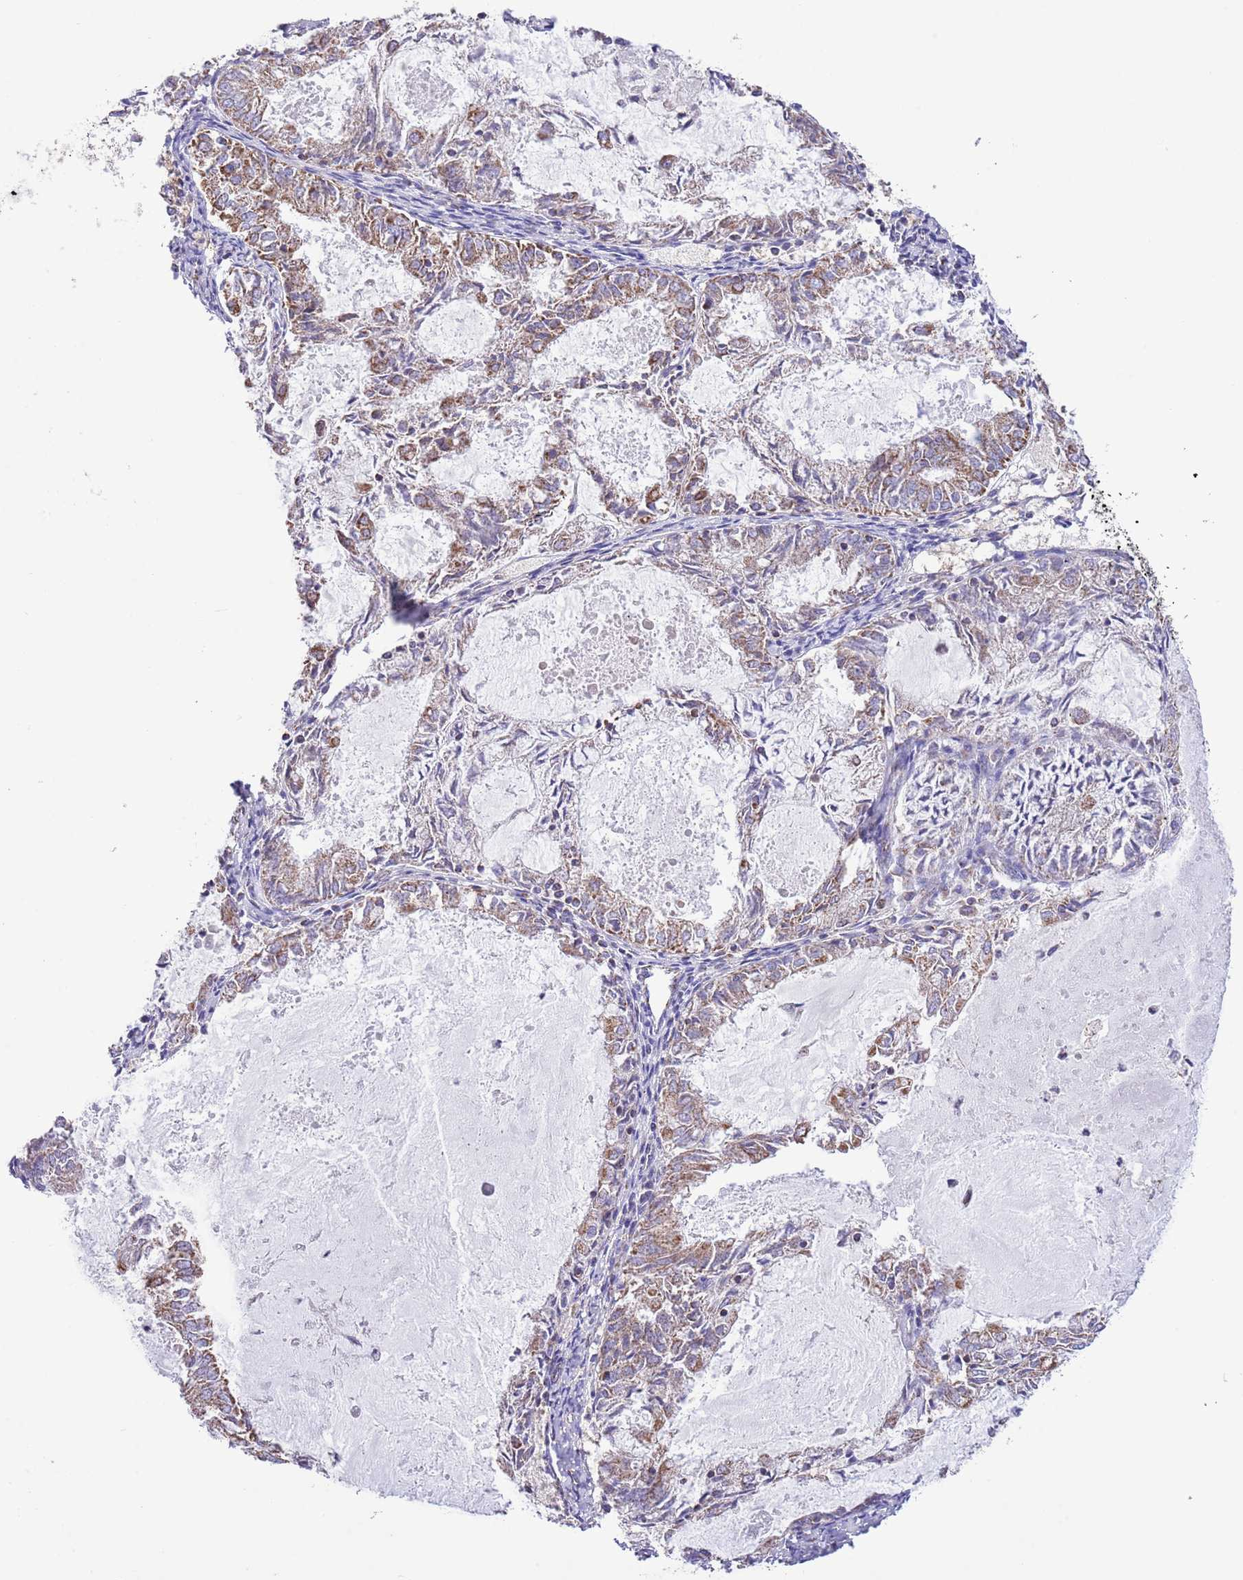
{"staining": {"intensity": "moderate", "quantity": ">75%", "location": "cytoplasmic/membranous"}, "tissue": "endometrial cancer", "cell_type": "Tumor cells", "image_type": "cancer", "snomed": [{"axis": "morphology", "description": "Adenocarcinoma, NOS"}, {"axis": "topography", "description": "Endometrium"}], "caption": "A histopathology image of human endometrial cancer stained for a protein shows moderate cytoplasmic/membranous brown staining in tumor cells. The protein of interest is stained brown, and the nuclei are stained in blue (DAB (3,3'-diaminobenzidine) IHC with brightfield microscopy, high magnification).", "gene": "TEKTIP1", "patient": {"sex": "female", "age": 57}}